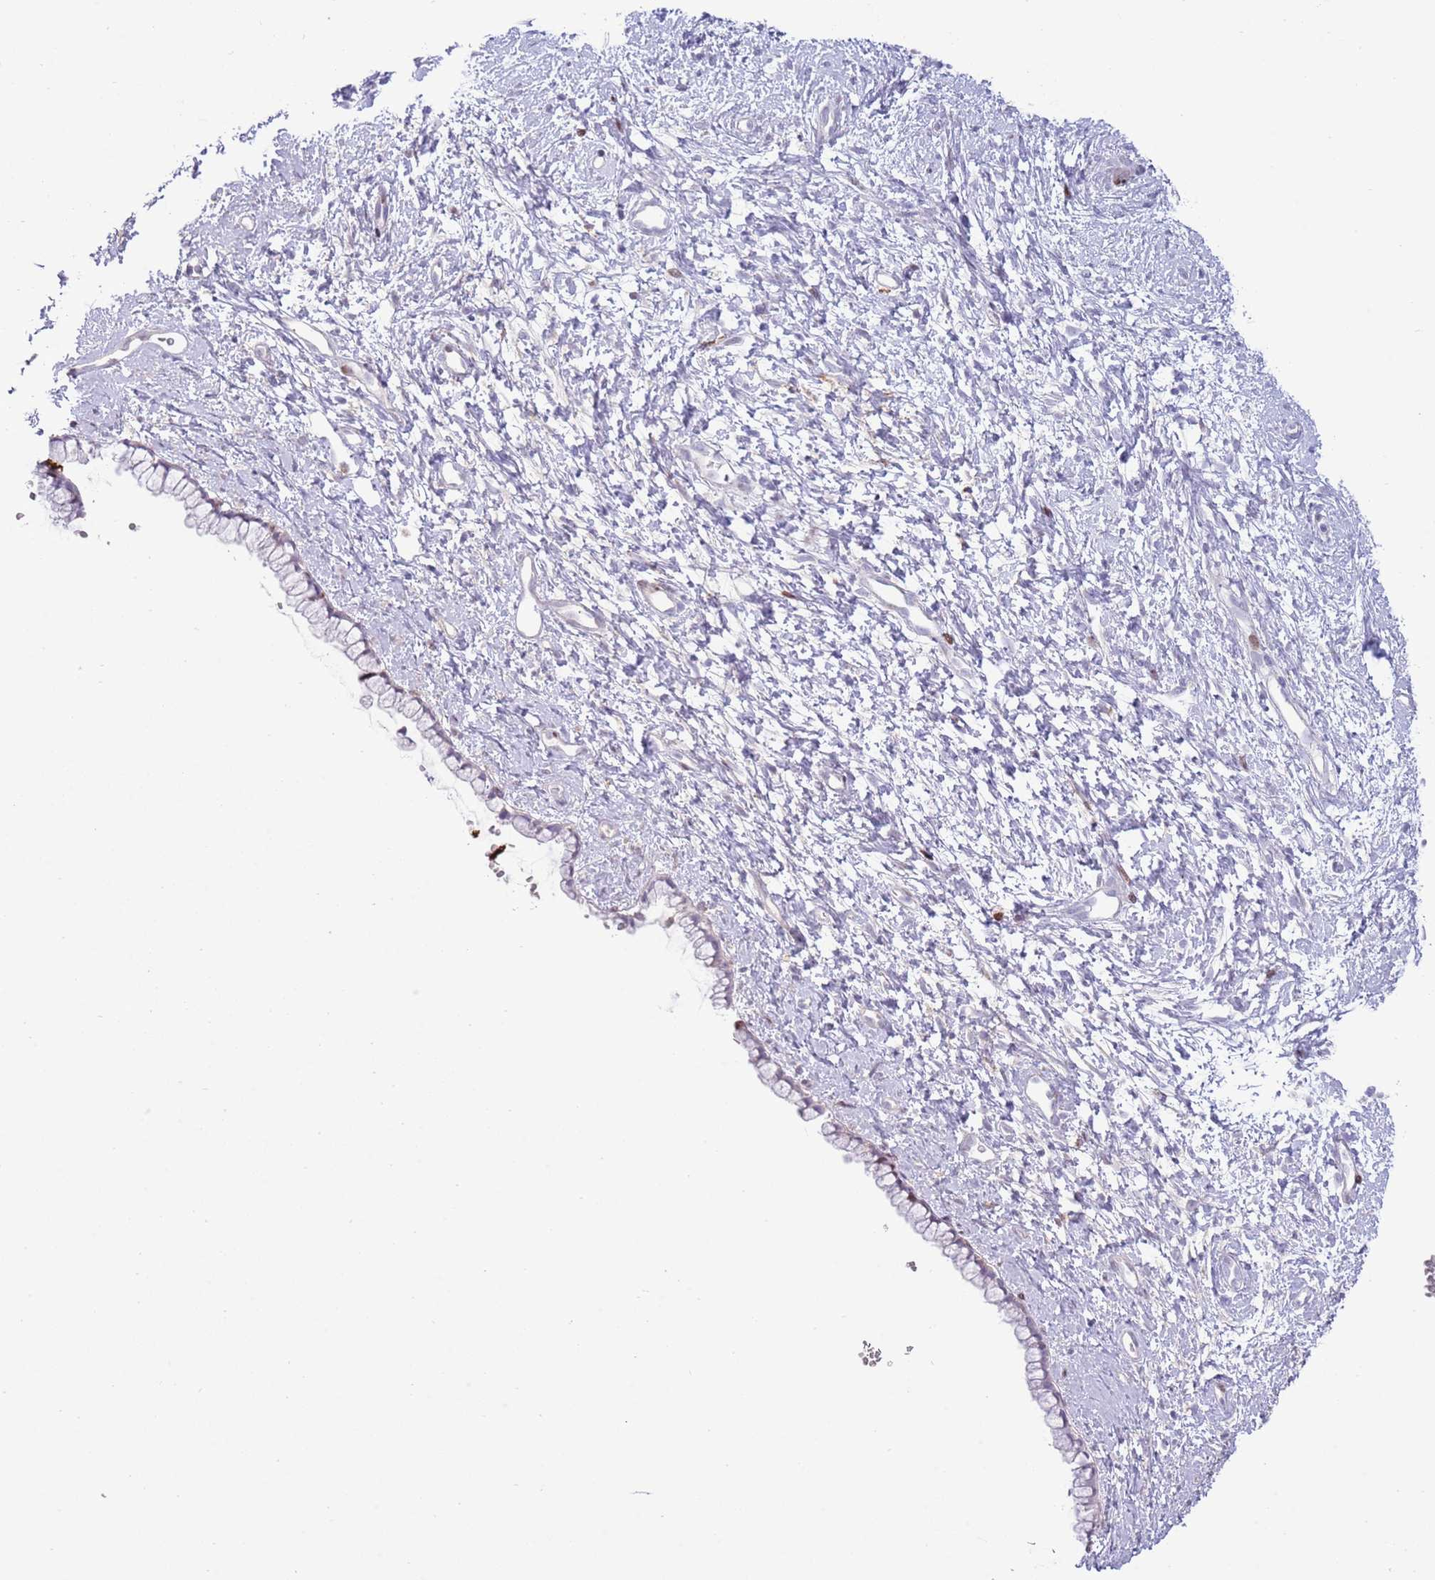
{"staining": {"intensity": "negative", "quantity": "none", "location": "none"}, "tissue": "cervix", "cell_type": "Glandular cells", "image_type": "normal", "snomed": [{"axis": "morphology", "description": "Normal tissue, NOS"}, {"axis": "topography", "description": "Cervix"}], "caption": "Human cervix stained for a protein using IHC demonstrates no positivity in glandular cells.", "gene": "ANO8", "patient": {"sex": "female", "age": 57}}